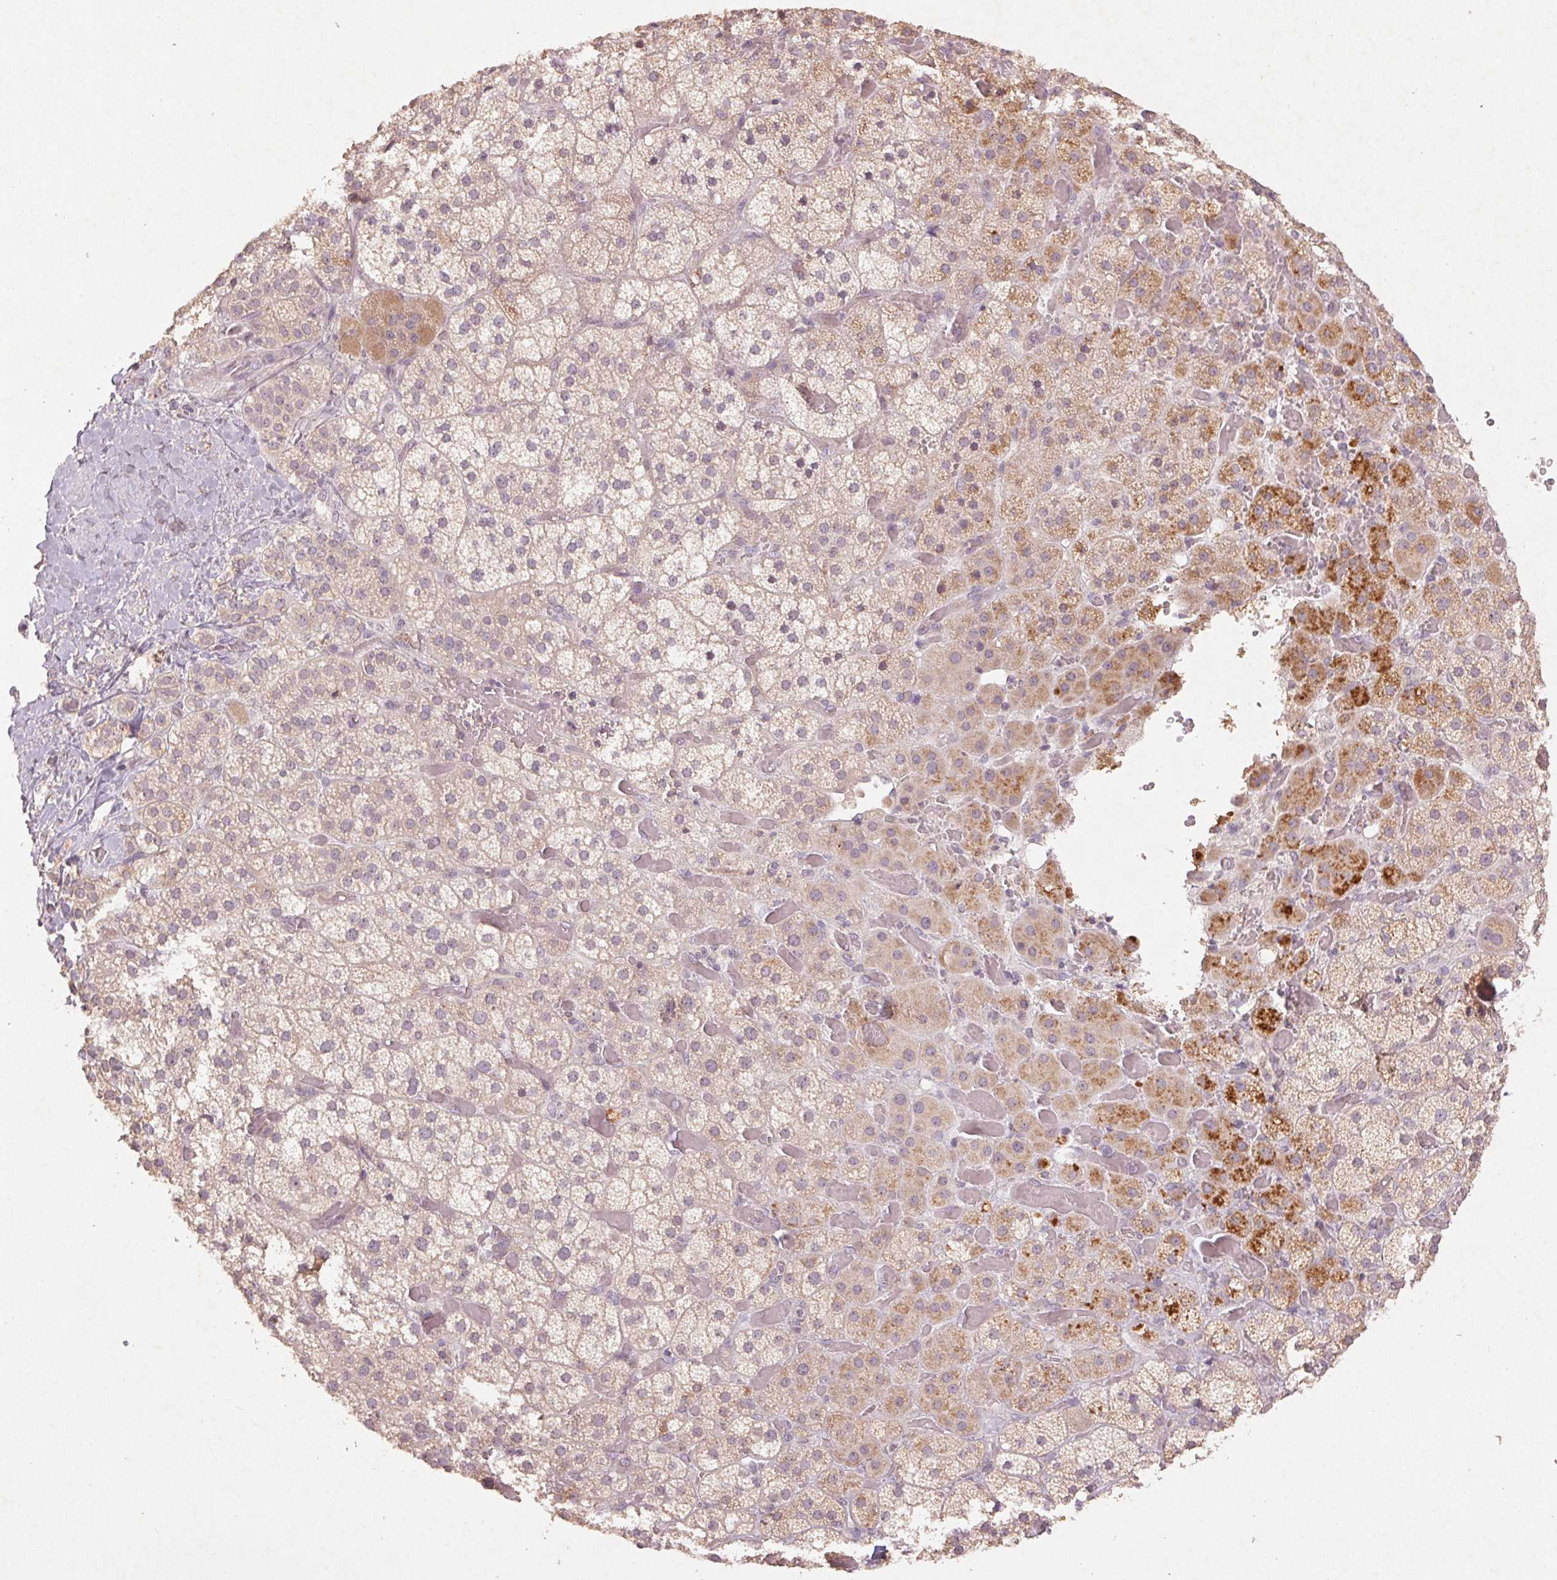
{"staining": {"intensity": "moderate", "quantity": "<25%", "location": "cytoplasmic/membranous"}, "tissue": "adrenal gland", "cell_type": "Glandular cells", "image_type": "normal", "snomed": [{"axis": "morphology", "description": "Normal tissue, NOS"}, {"axis": "topography", "description": "Adrenal gland"}], "caption": "IHC micrograph of unremarkable adrenal gland: adrenal gland stained using immunohistochemistry reveals low levels of moderate protein expression localized specifically in the cytoplasmic/membranous of glandular cells, appearing as a cytoplasmic/membranous brown color.", "gene": "ENSG00000255641", "patient": {"sex": "male", "age": 57}}